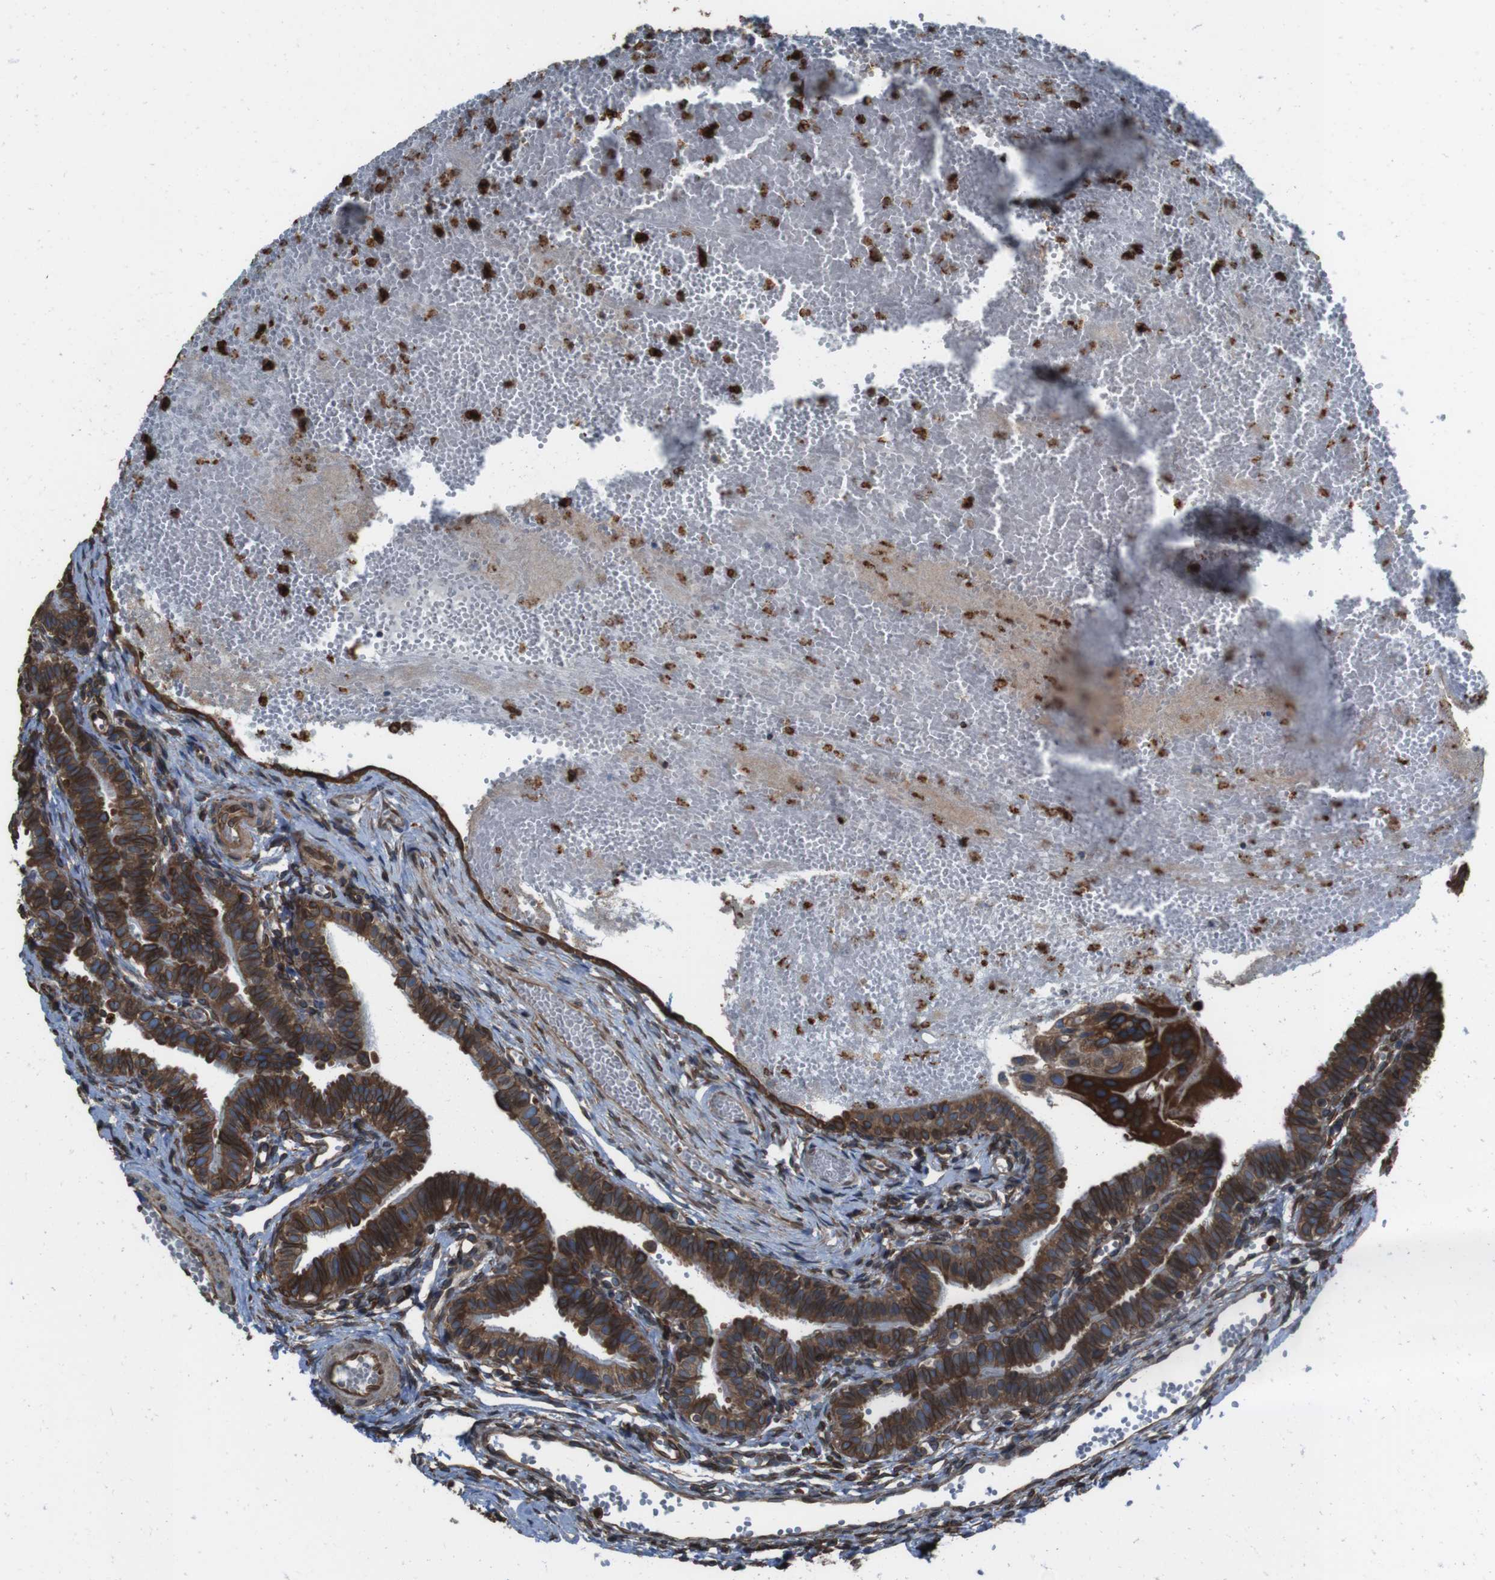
{"staining": {"intensity": "strong", "quantity": ">75%", "location": "cytoplasmic/membranous,nuclear"}, "tissue": "fallopian tube", "cell_type": "Glandular cells", "image_type": "normal", "snomed": [{"axis": "morphology", "description": "Normal tissue, NOS"}, {"axis": "topography", "description": "Fallopian tube"}, {"axis": "topography", "description": "Placenta"}], "caption": "A photomicrograph of human fallopian tube stained for a protein displays strong cytoplasmic/membranous,nuclear brown staining in glandular cells. (brown staining indicates protein expression, while blue staining denotes nuclei).", "gene": "APMAP", "patient": {"sex": "female", "age": 34}}